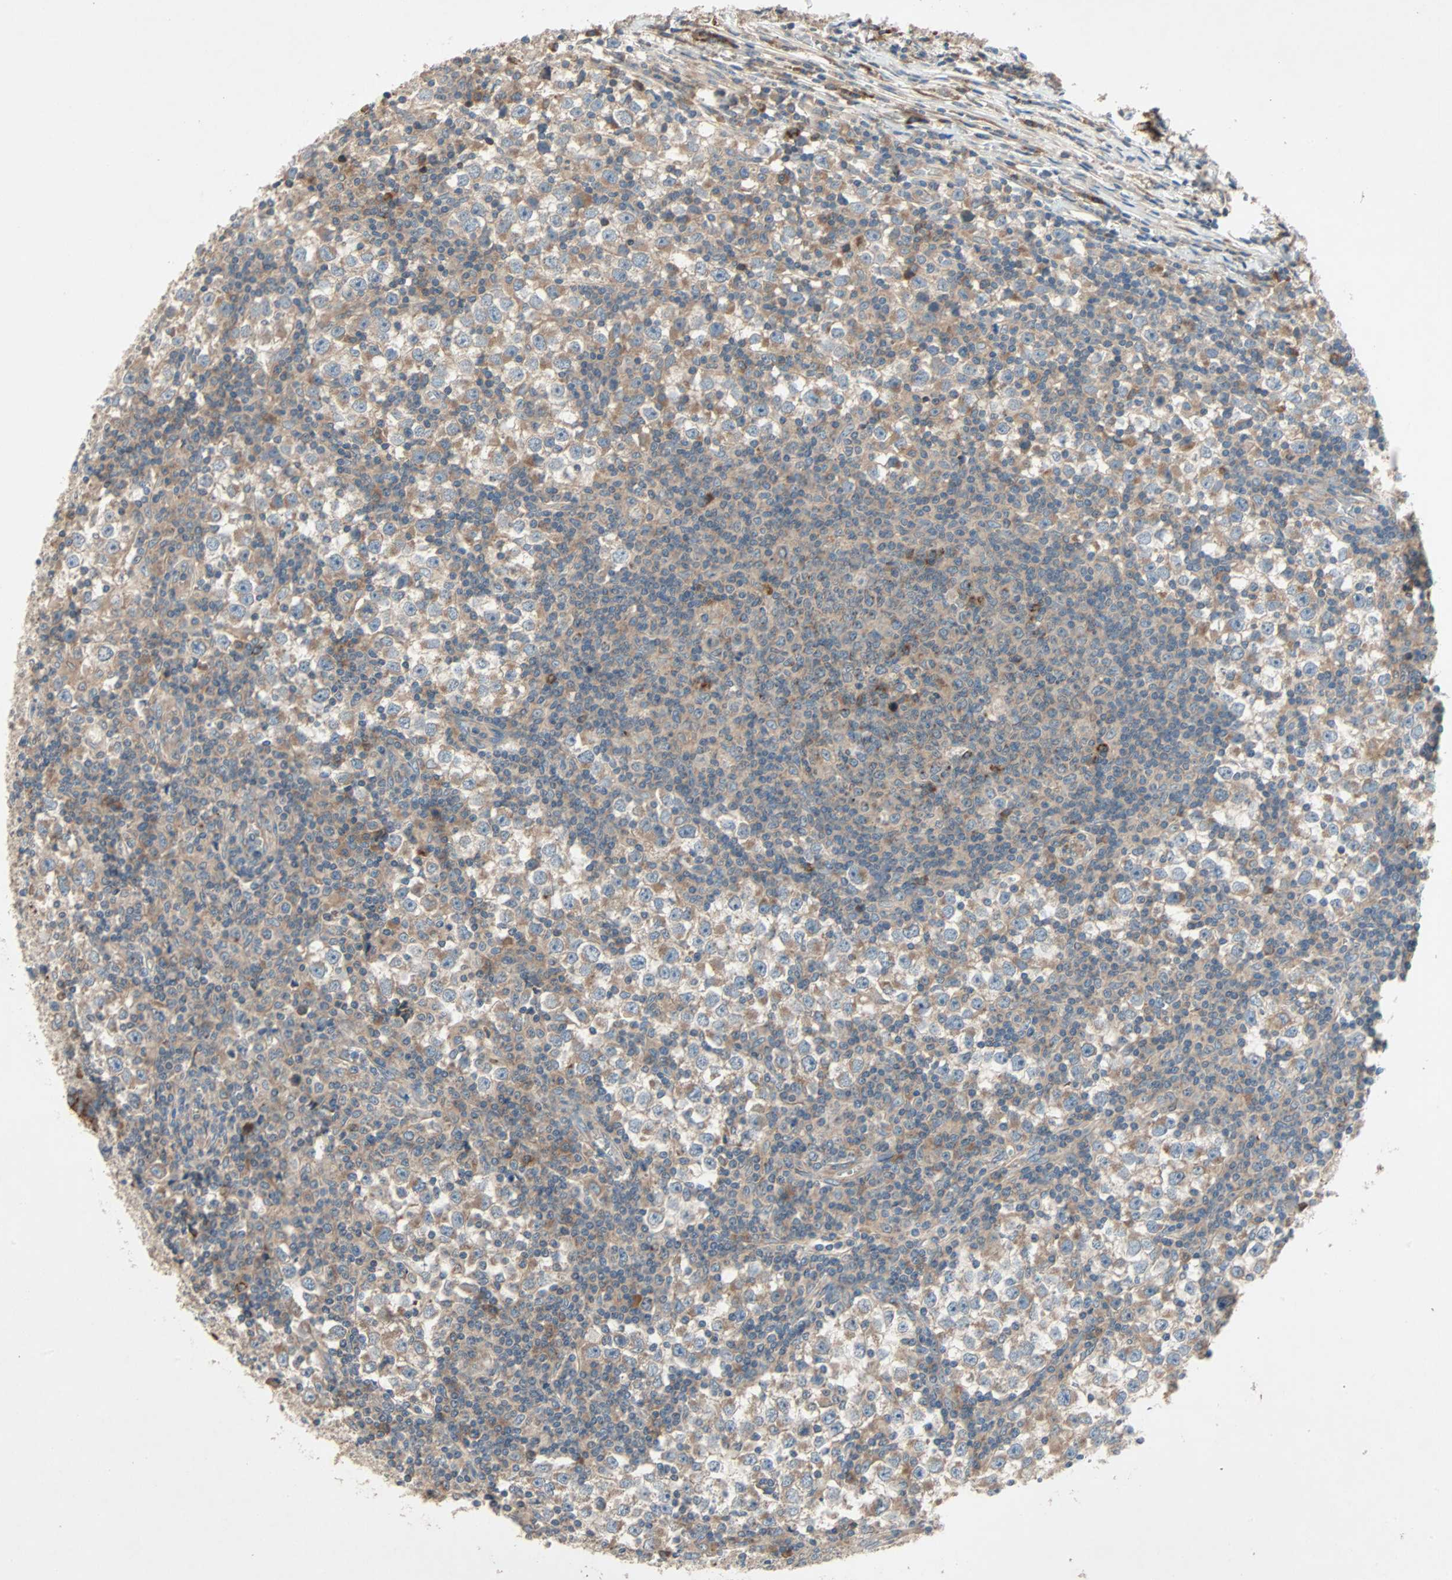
{"staining": {"intensity": "moderate", "quantity": ">75%", "location": "cytoplasmic/membranous"}, "tissue": "testis cancer", "cell_type": "Tumor cells", "image_type": "cancer", "snomed": [{"axis": "morphology", "description": "Seminoma, NOS"}, {"axis": "topography", "description": "Testis"}], "caption": "Tumor cells exhibit medium levels of moderate cytoplasmic/membranous staining in approximately >75% of cells in human seminoma (testis).", "gene": "XYLT1", "patient": {"sex": "male", "age": 65}}